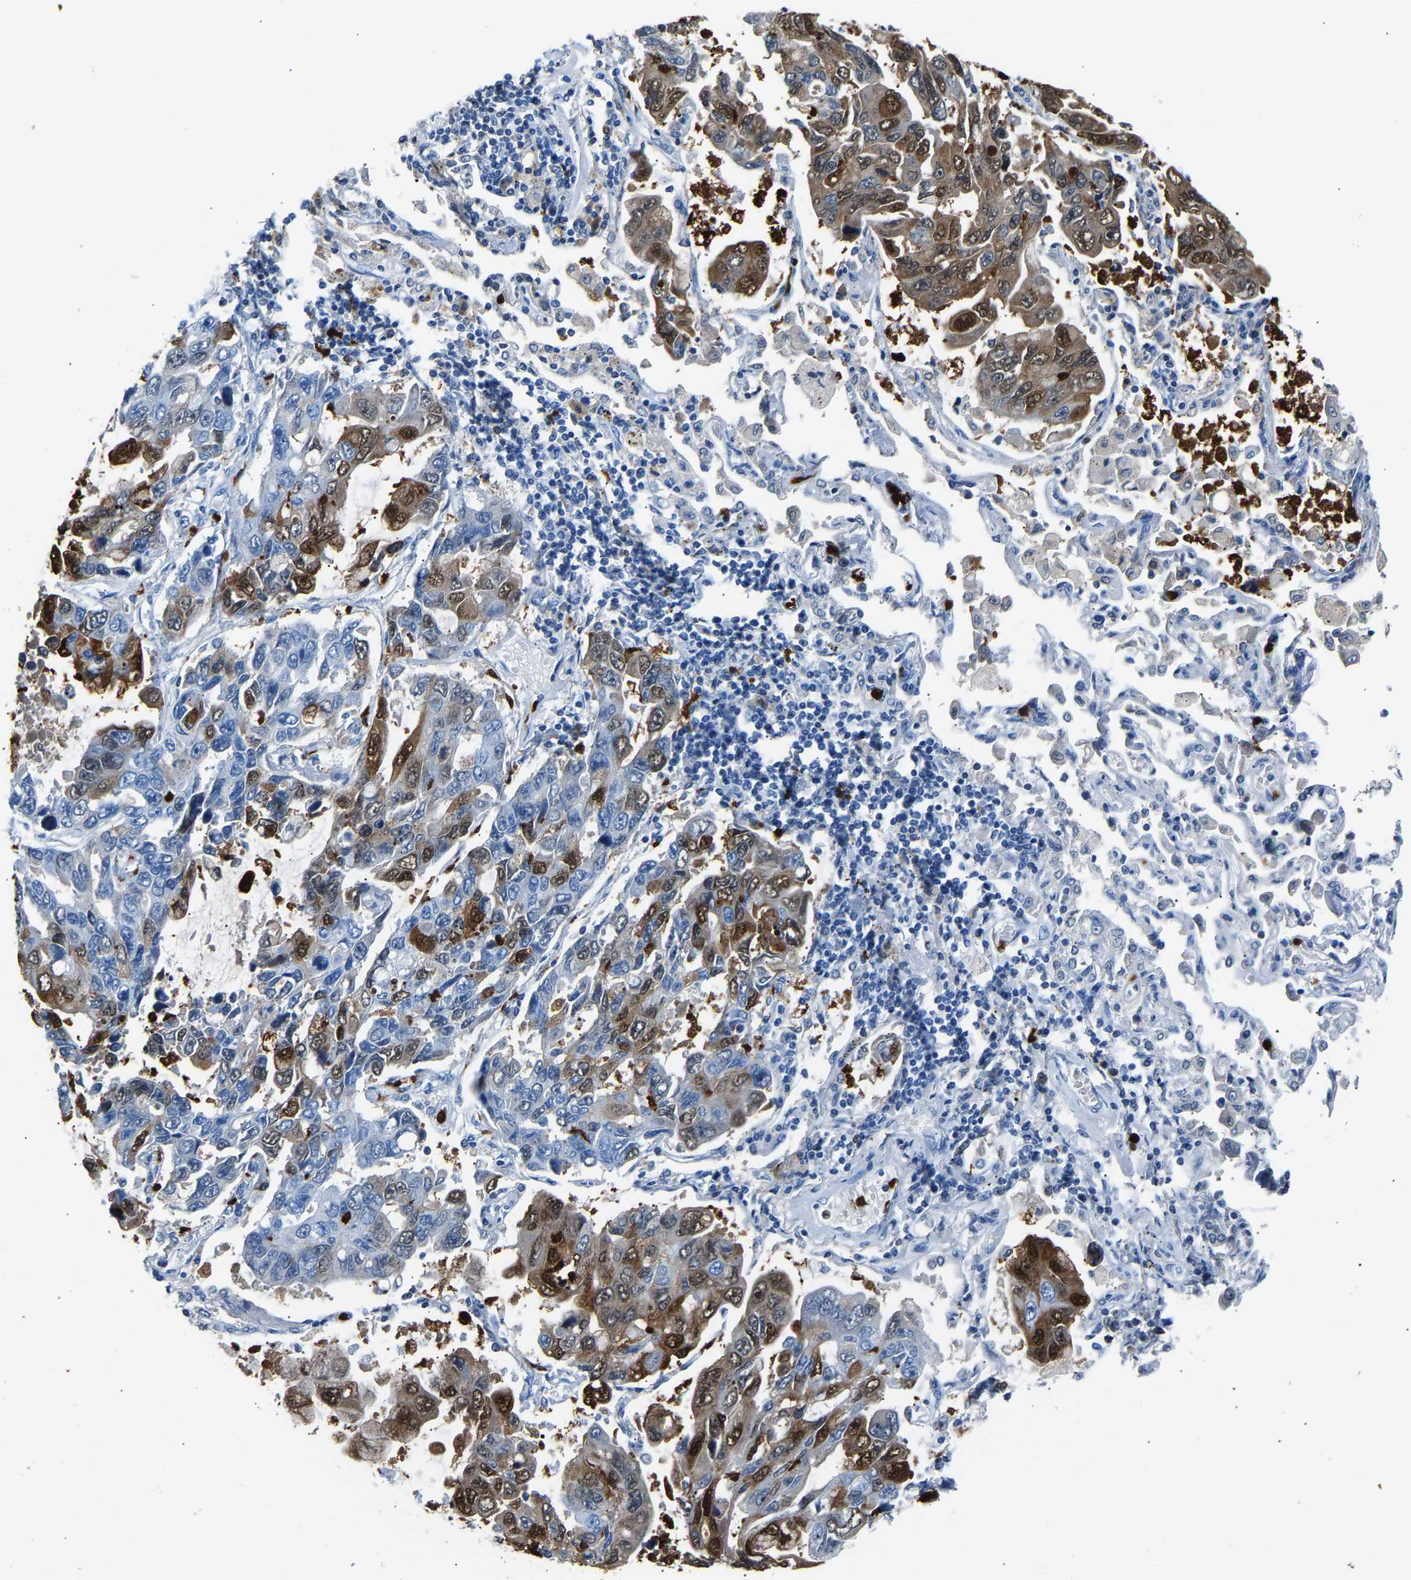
{"staining": {"intensity": "moderate", "quantity": "25%-75%", "location": "cytoplasmic/membranous"}, "tissue": "lung cancer", "cell_type": "Tumor cells", "image_type": "cancer", "snomed": [{"axis": "morphology", "description": "Adenocarcinoma, NOS"}, {"axis": "topography", "description": "Lung"}], "caption": "DAB immunohistochemical staining of lung cancer reveals moderate cytoplasmic/membranous protein positivity in about 25%-75% of tumor cells. The staining is performed using DAB (3,3'-diaminobenzidine) brown chromogen to label protein expression. The nuclei are counter-stained blue using hematoxylin.", "gene": "S100P", "patient": {"sex": "male", "age": 64}}